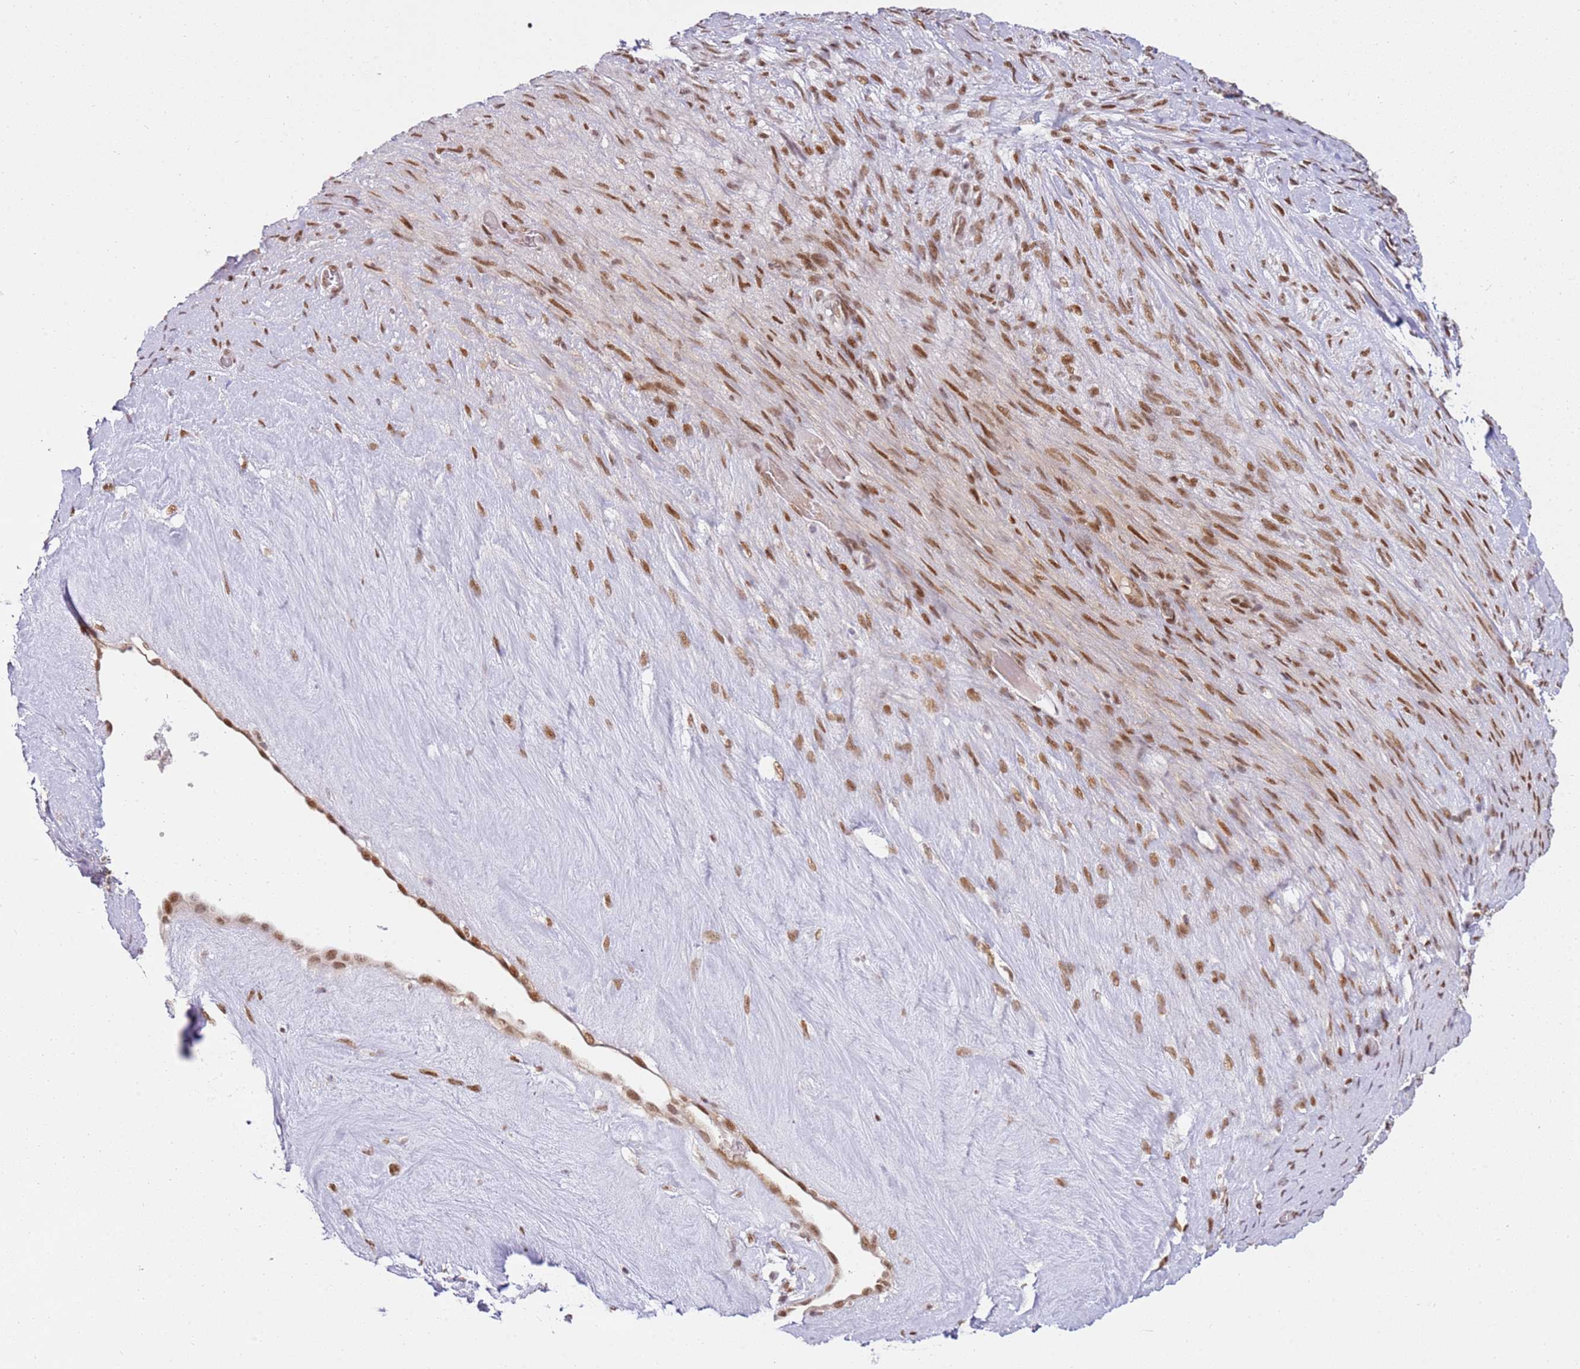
{"staining": {"intensity": "moderate", "quantity": ">75%", "location": "cytoplasmic/membranous,nuclear"}, "tissue": "ovarian cancer", "cell_type": "Tumor cells", "image_type": "cancer", "snomed": [{"axis": "morphology", "description": "Cystadenocarcinoma, serous, NOS"}, {"axis": "topography", "description": "Ovary"}], "caption": "IHC photomicrograph of neoplastic tissue: human ovarian cancer stained using immunohistochemistry exhibits medium levels of moderate protein expression localized specifically in the cytoplasmic/membranous and nuclear of tumor cells, appearing as a cytoplasmic/membranous and nuclear brown color.", "gene": "PHC2", "patient": {"sex": "female", "age": 56}}